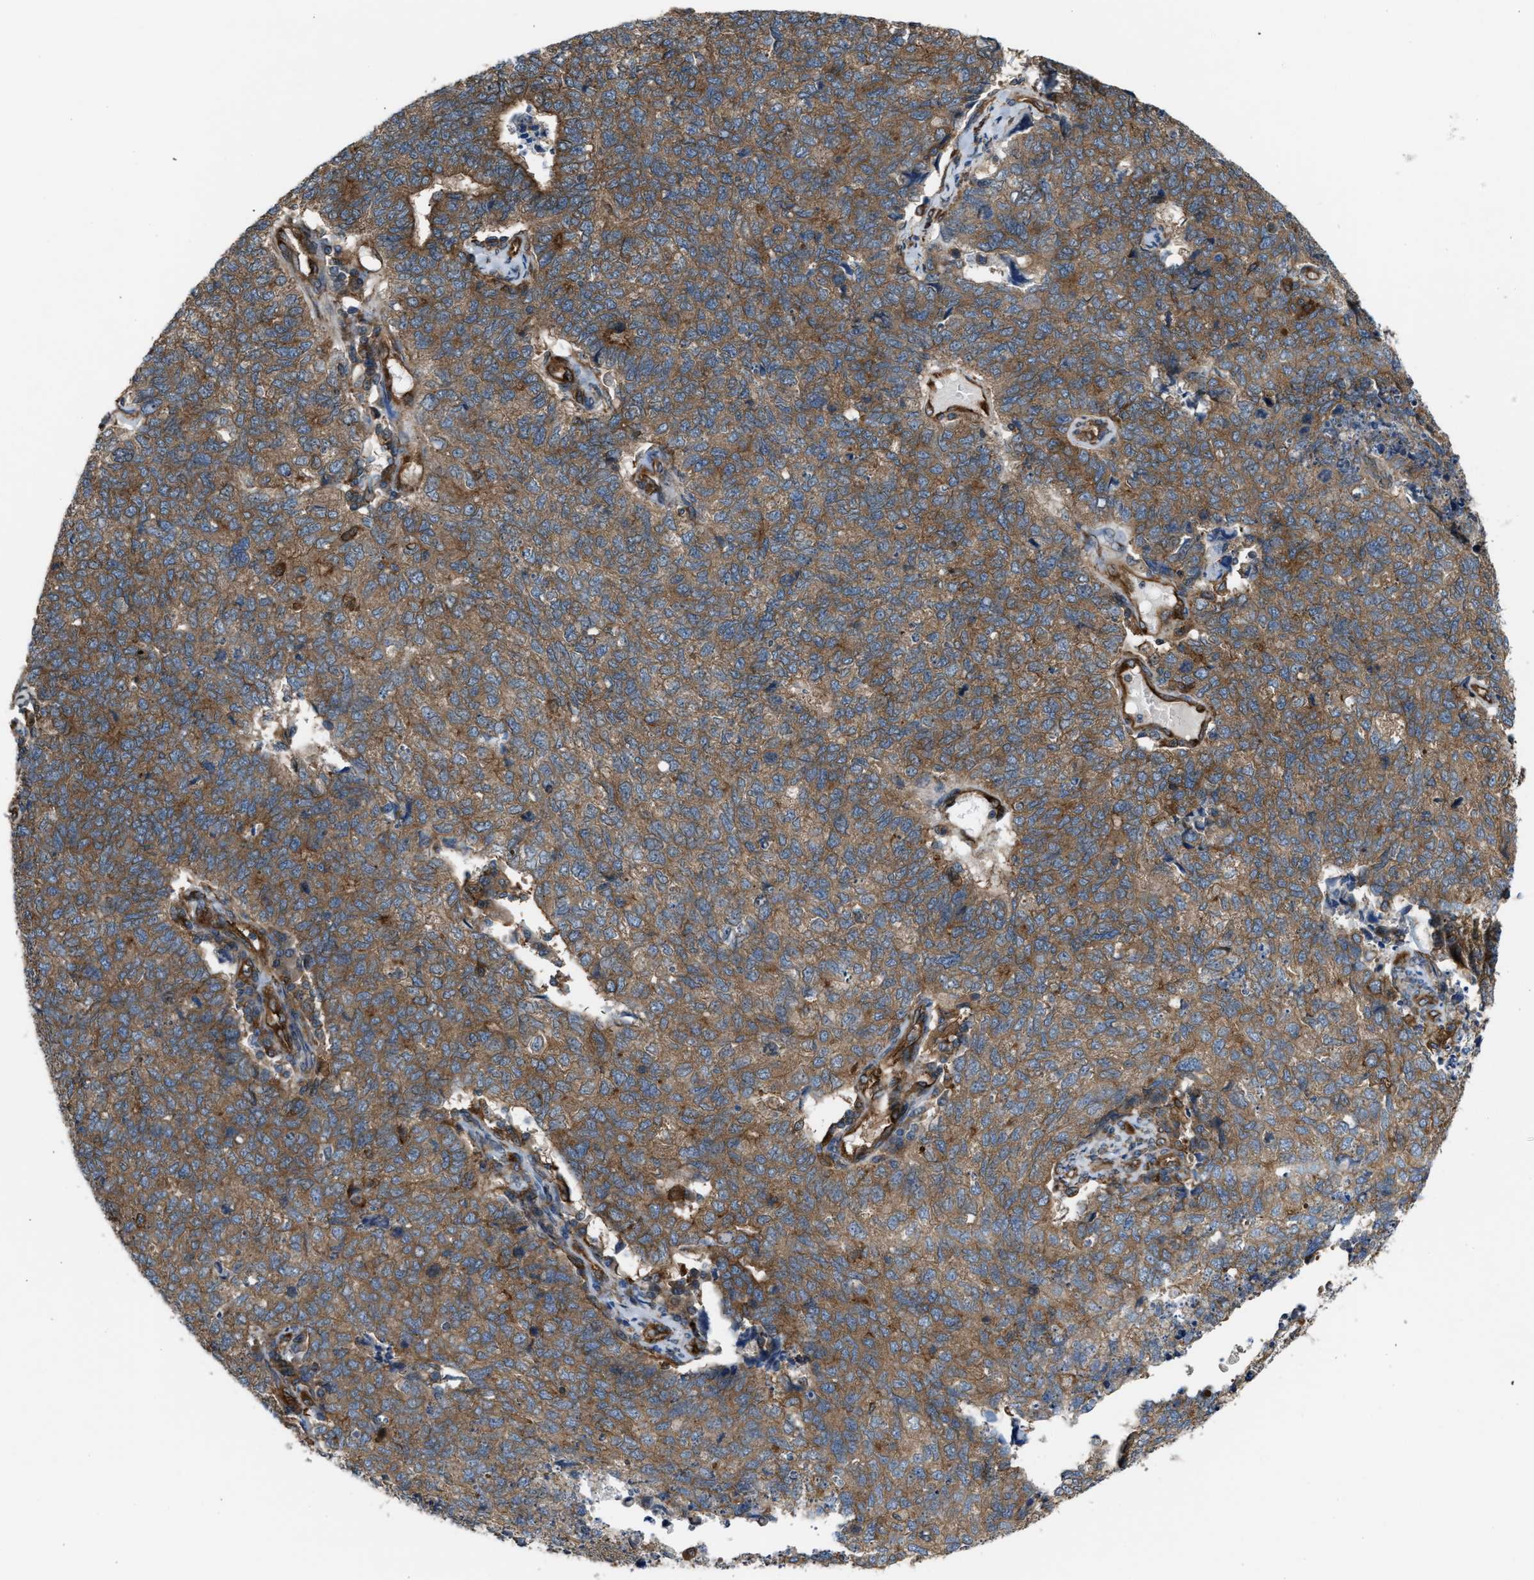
{"staining": {"intensity": "moderate", "quantity": ">75%", "location": "cytoplasmic/membranous"}, "tissue": "cervical cancer", "cell_type": "Tumor cells", "image_type": "cancer", "snomed": [{"axis": "morphology", "description": "Squamous cell carcinoma, NOS"}, {"axis": "topography", "description": "Cervix"}], "caption": "High-power microscopy captured an IHC photomicrograph of squamous cell carcinoma (cervical), revealing moderate cytoplasmic/membranous staining in approximately >75% of tumor cells.", "gene": "PICALM", "patient": {"sex": "female", "age": 63}}